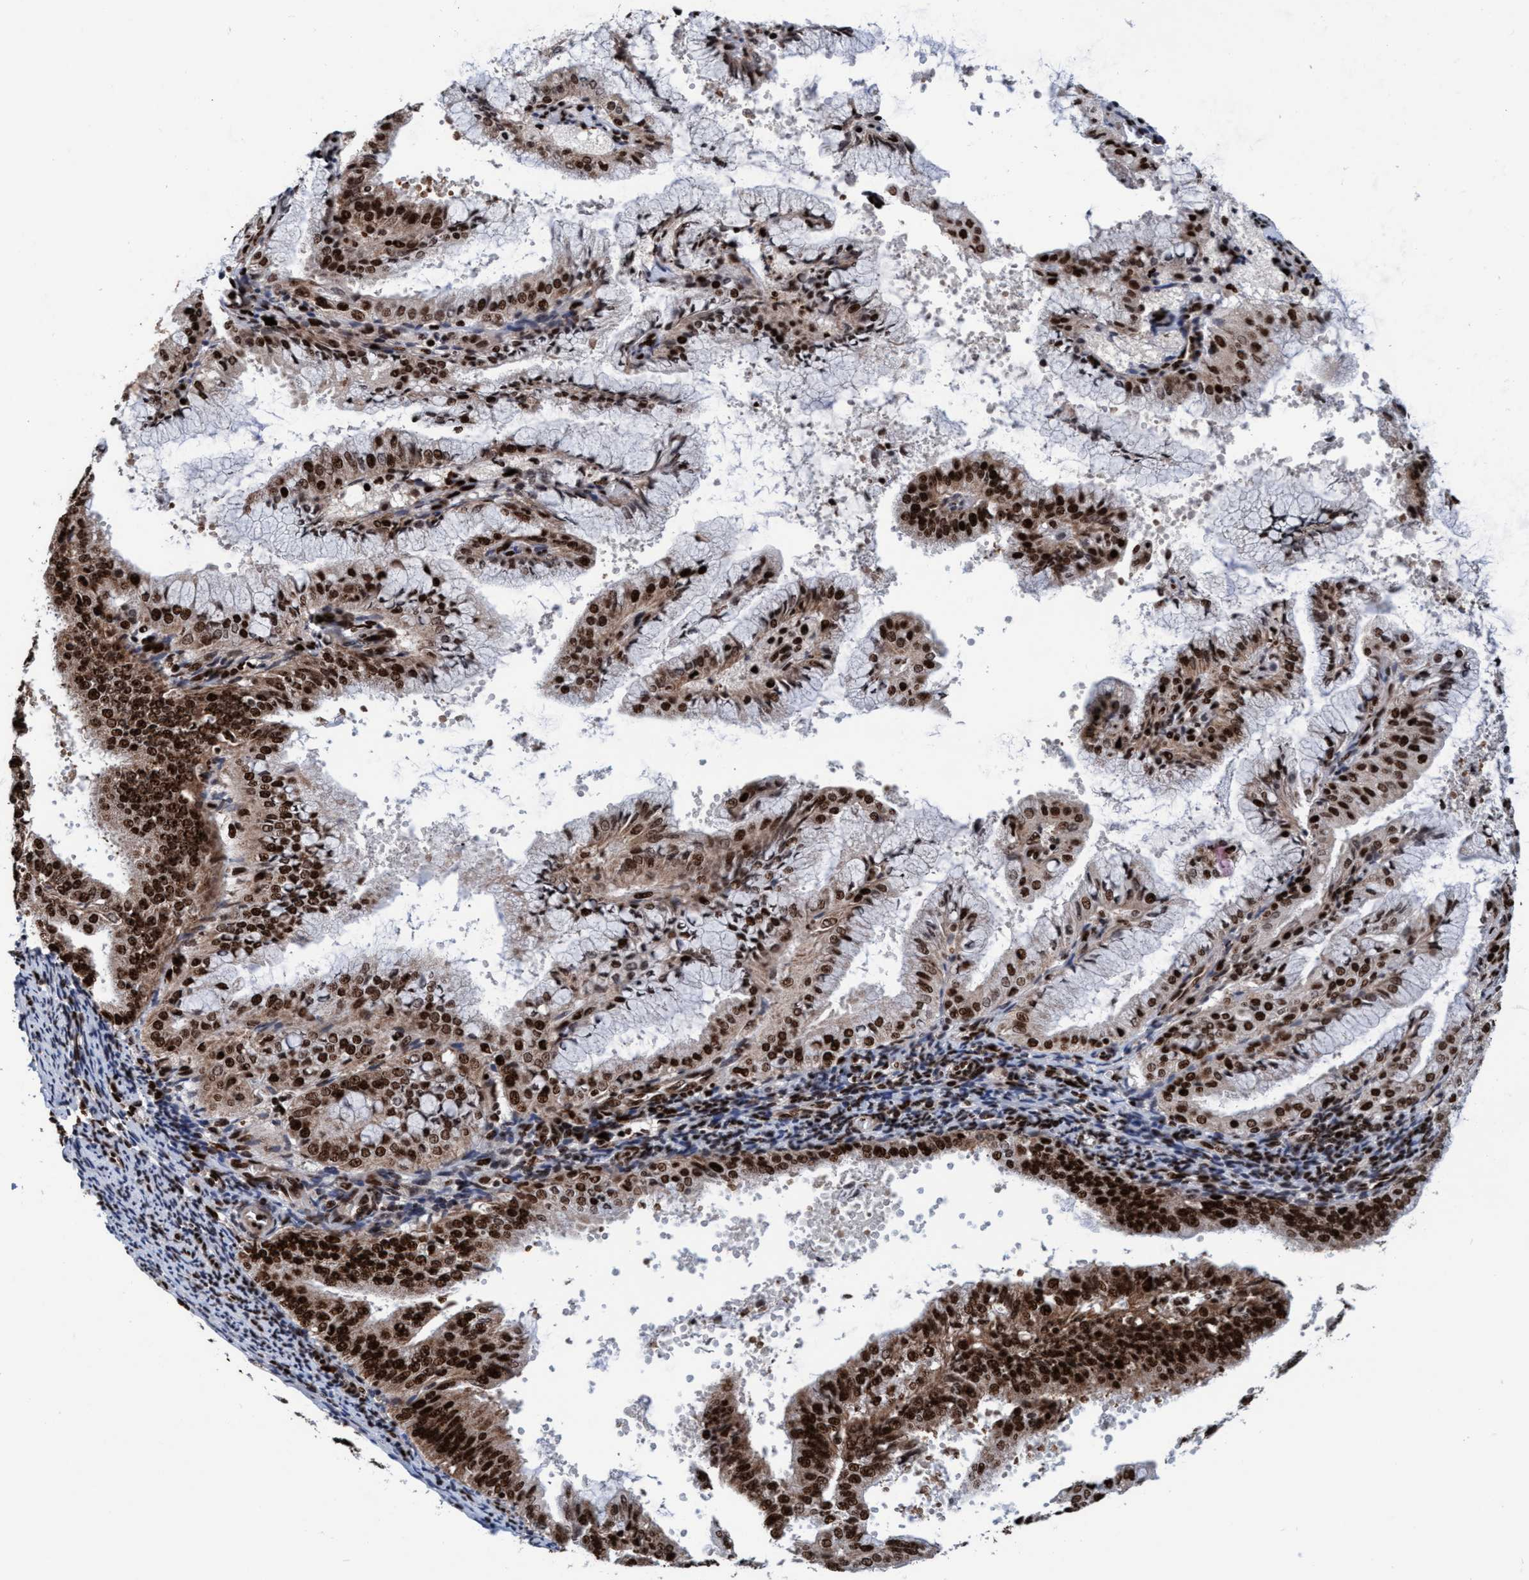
{"staining": {"intensity": "strong", "quantity": ">75%", "location": "nuclear"}, "tissue": "endometrial cancer", "cell_type": "Tumor cells", "image_type": "cancer", "snomed": [{"axis": "morphology", "description": "Adenocarcinoma, NOS"}, {"axis": "topography", "description": "Endometrium"}], "caption": "Strong nuclear protein staining is appreciated in about >75% of tumor cells in adenocarcinoma (endometrial).", "gene": "TOPBP1", "patient": {"sex": "female", "age": 63}}